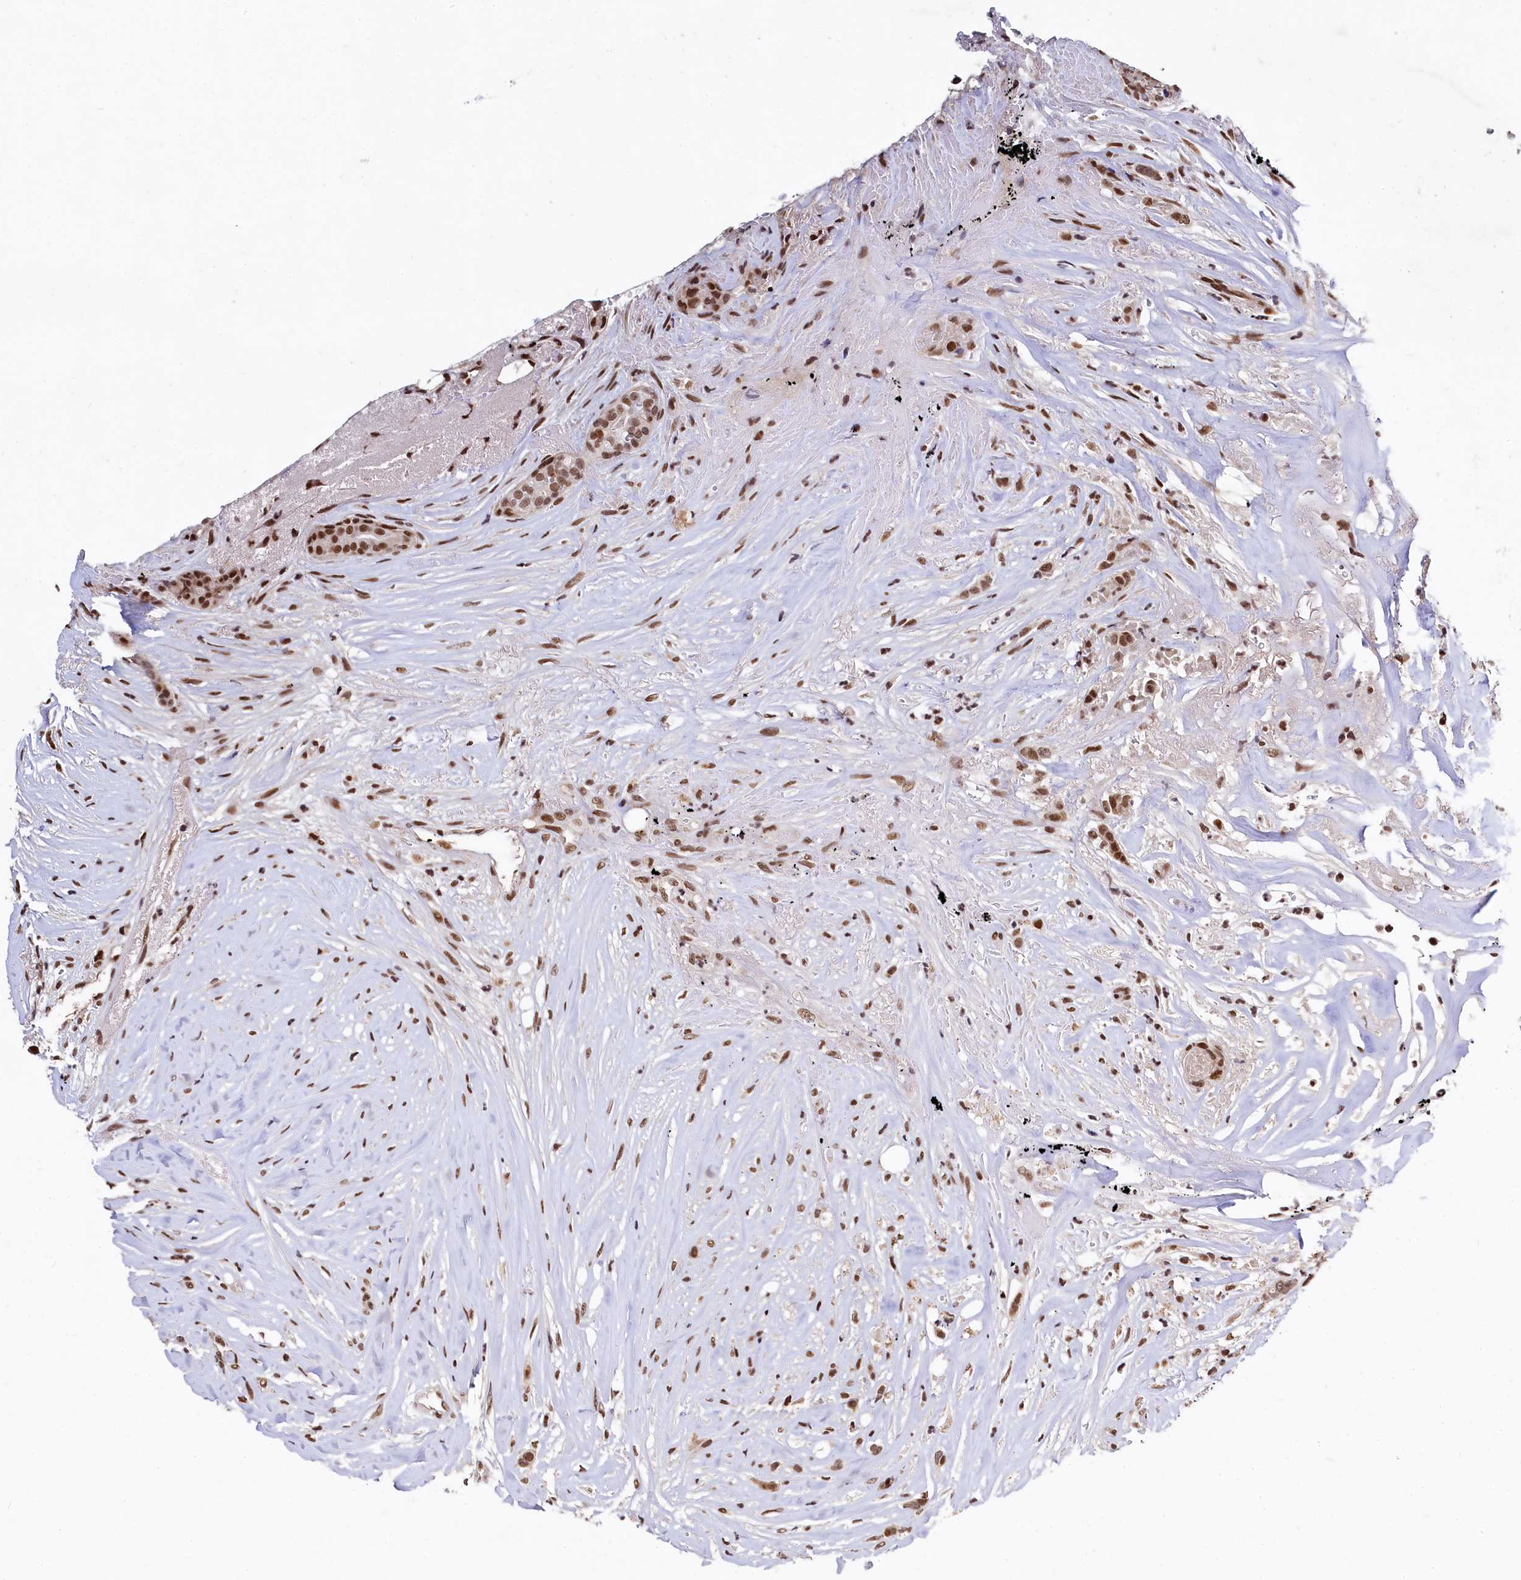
{"staining": {"intensity": "moderate", "quantity": ">75%", "location": "nuclear"}, "tissue": "breast cancer", "cell_type": "Tumor cells", "image_type": "cancer", "snomed": [{"axis": "morphology", "description": "Lobular carcinoma"}, {"axis": "topography", "description": "Breast"}], "caption": "Immunohistochemistry (DAB) staining of breast lobular carcinoma exhibits moderate nuclear protein staining in about >75% of tumor cells. (Stains: DAB in brown, nuclei in blue, Microscopy: brightfield microscopy at high magnification).", "gene": "FAM217B", "patient": {"sex": "female", "age": 51}}